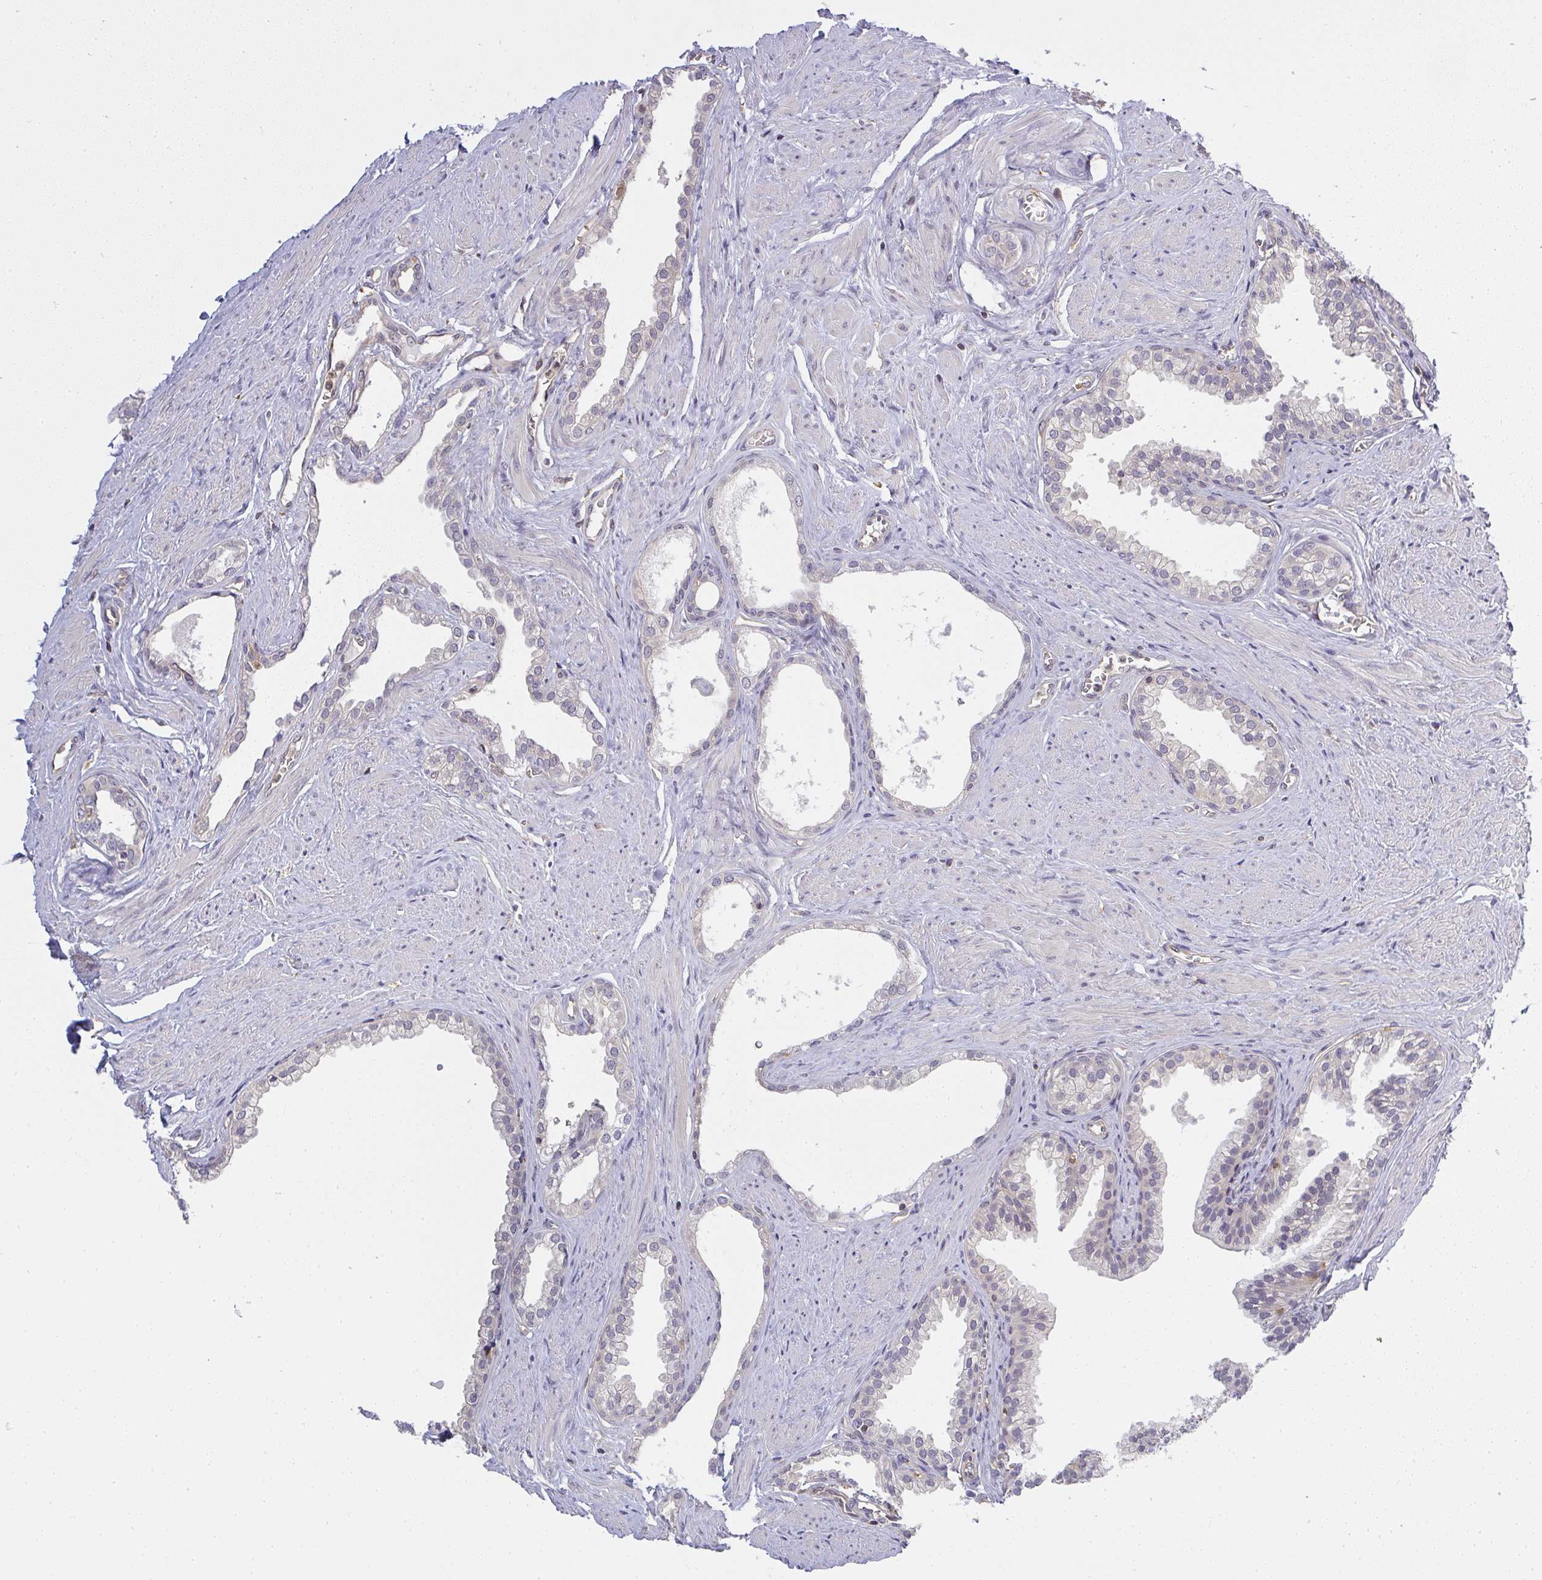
{"staining": {"intensity": "negative", "quantity": "none", "location": "none"}, "tissue": "prostate", "cell_type": "Glandular cells", "image_type": "normal", "snomed": [{"axis": "morphology", "description": "Normal tissue, NOS"}, {"axis": "topography", "description": "Prostate"}, {"axis": "topography", "description": "Peripheral nerve tissue"}], "caption": "An image of prostate stained for a protein displays no brown staining in glandular cells. Nuclei are stained in blue.", "gene": "GSDMB", "patient": {"sex": "male", "age": 55}}